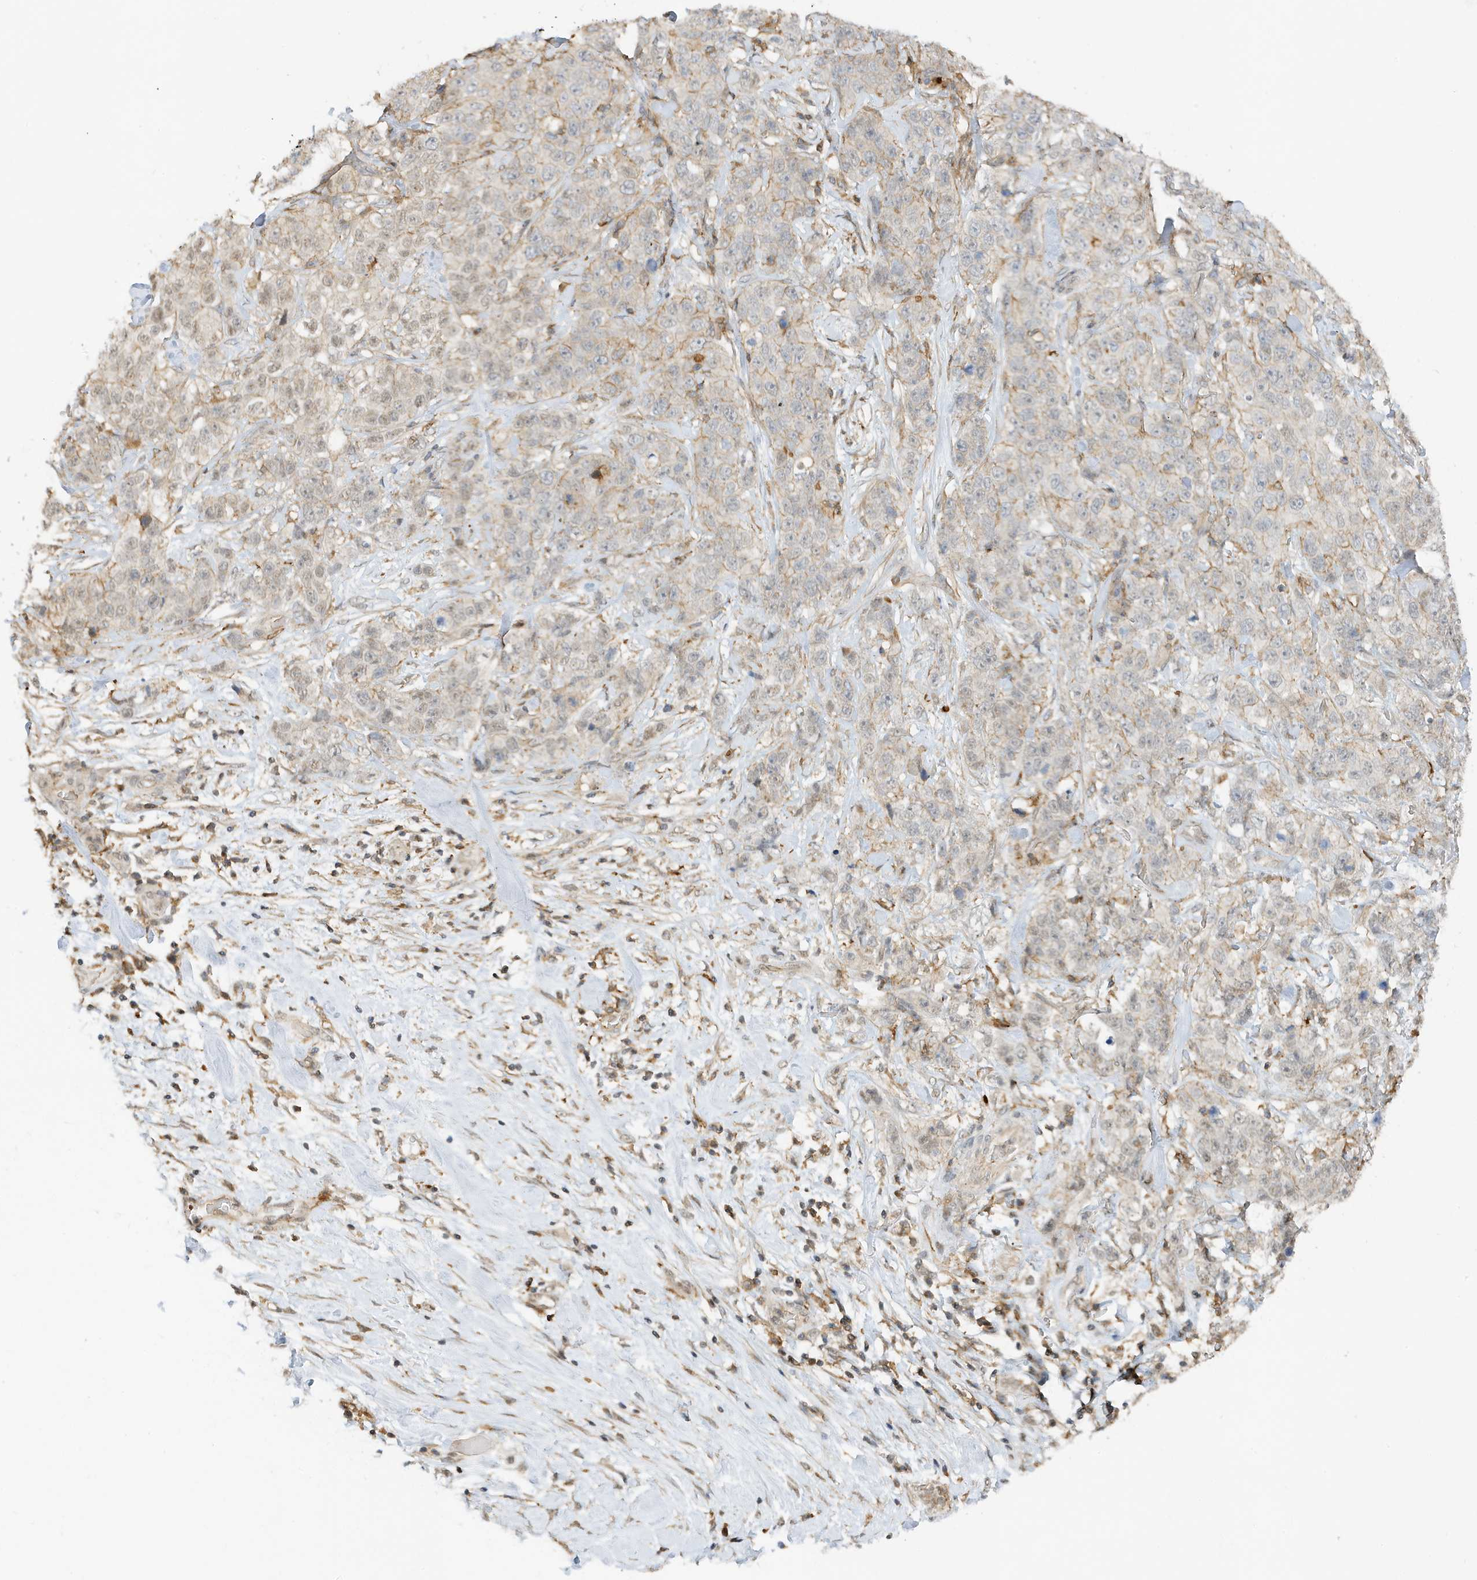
{"staining": {"intensity": "weak", "quantity": "<25%", "location": "cytoplasmic/membranous,nuclear"}, "tissue": "stomach cancer", "cell_type": "Tumor cells", "image_type": "cancer", "snomed": [{"axis": "morphology", "description": "Adenocarcinoma, NOS"}, {"axis": "topography", "description": "Stomach"}], "caption": "High power microscopy micrograph of an IHC micrograph of stomach cancer (adenocarcinoma), revealing no significant expression in tumor cells.", "gene": "TATDN3", "patient": {"sex": "male", "age": 48}}